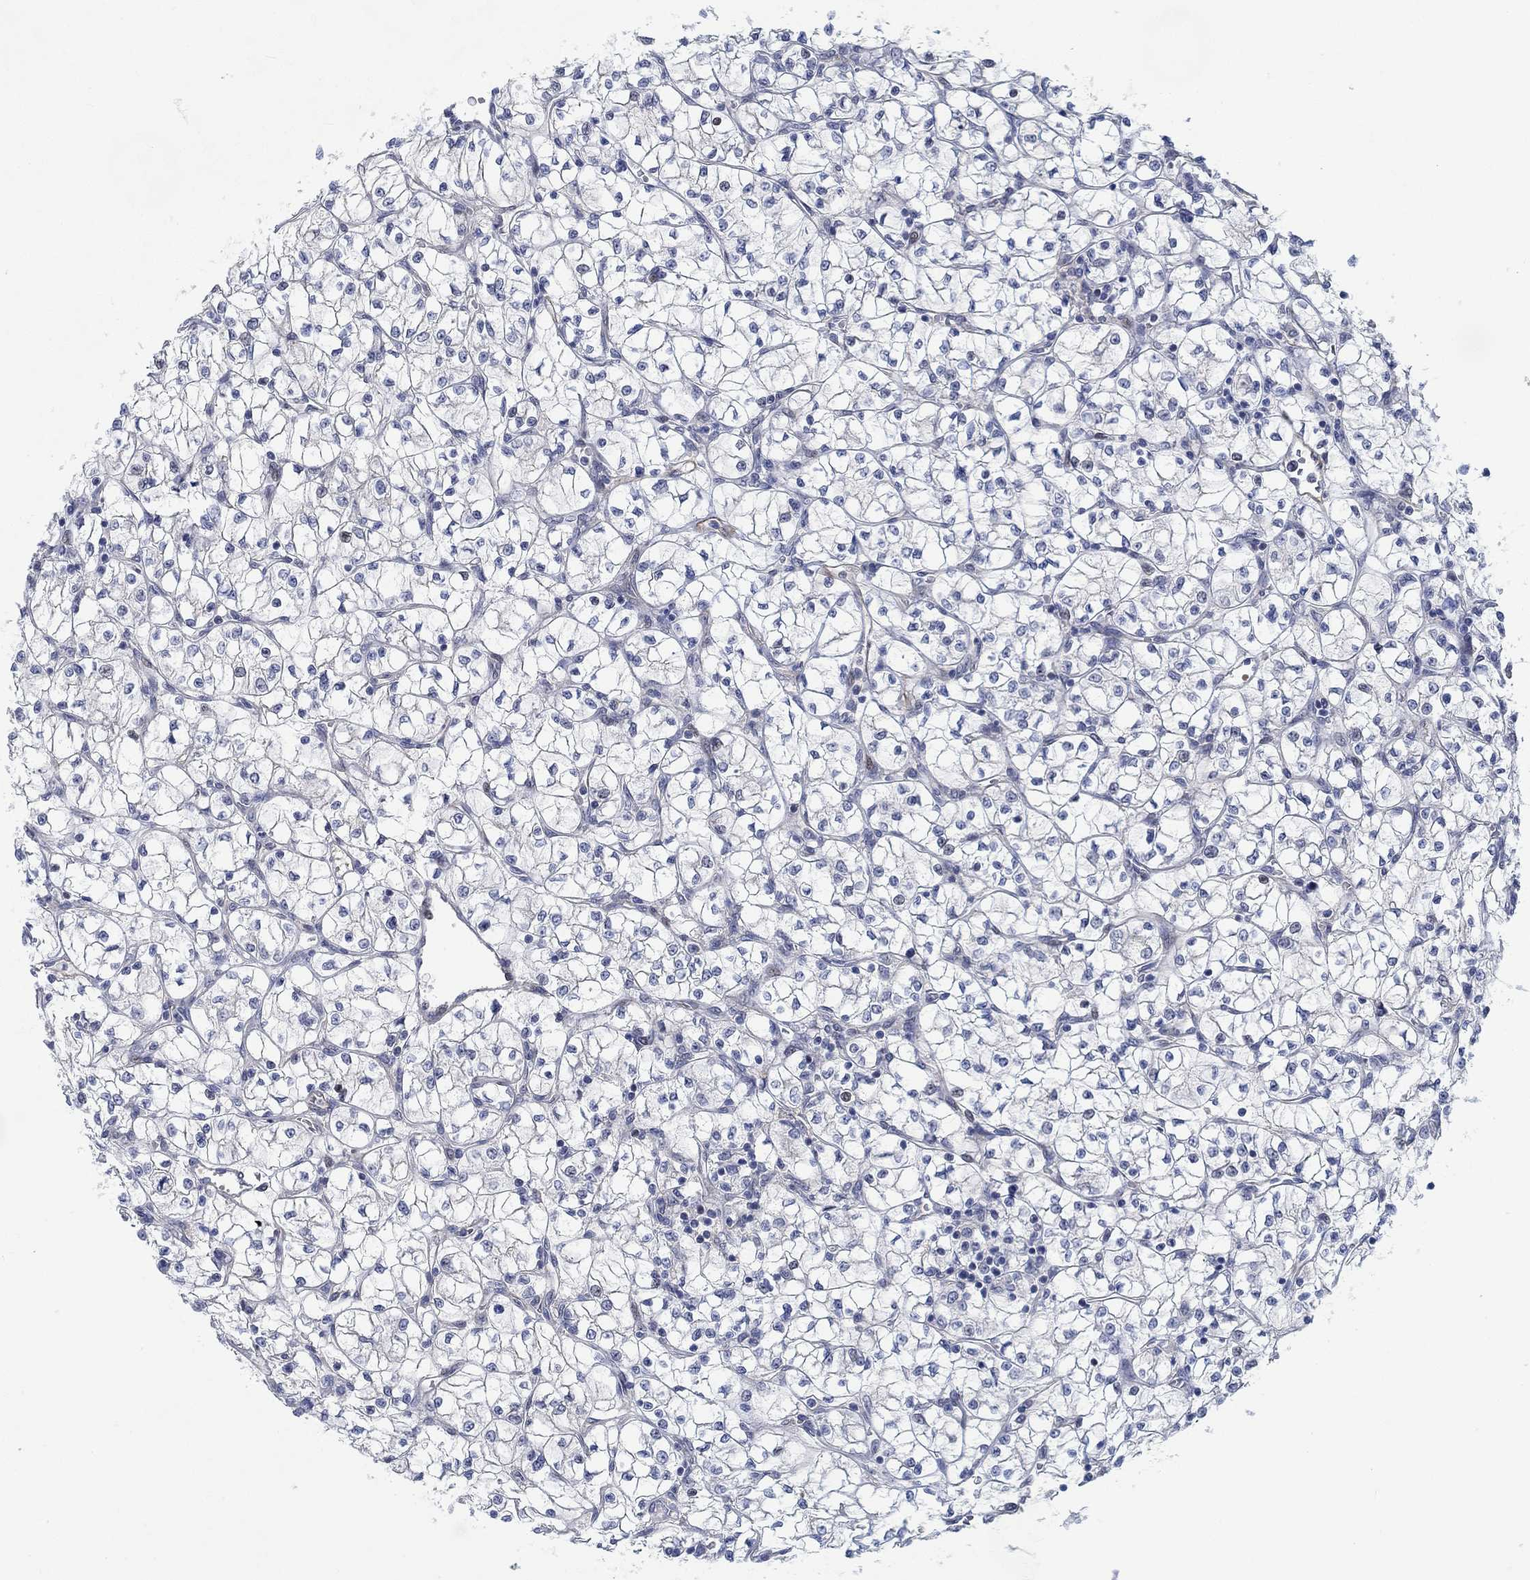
{"staining": {"intensity": "negative", "quantity": "none", "location": "none"}, "tissue": "renal cancer", "cell_type": "Tumor cells", "image_type": "cancer", "snomed": [{"axis": "morphology", "description": "Adenocarcinoma, NOS"}, {"axis": "topography", "description": "Kidney"}], "caption": "The micrograph shows no significant positivity in tumor cells of adenocarcinoma (renal).", "gene": "KCNH8", "patient": {"sex": "female", "age": 64}}